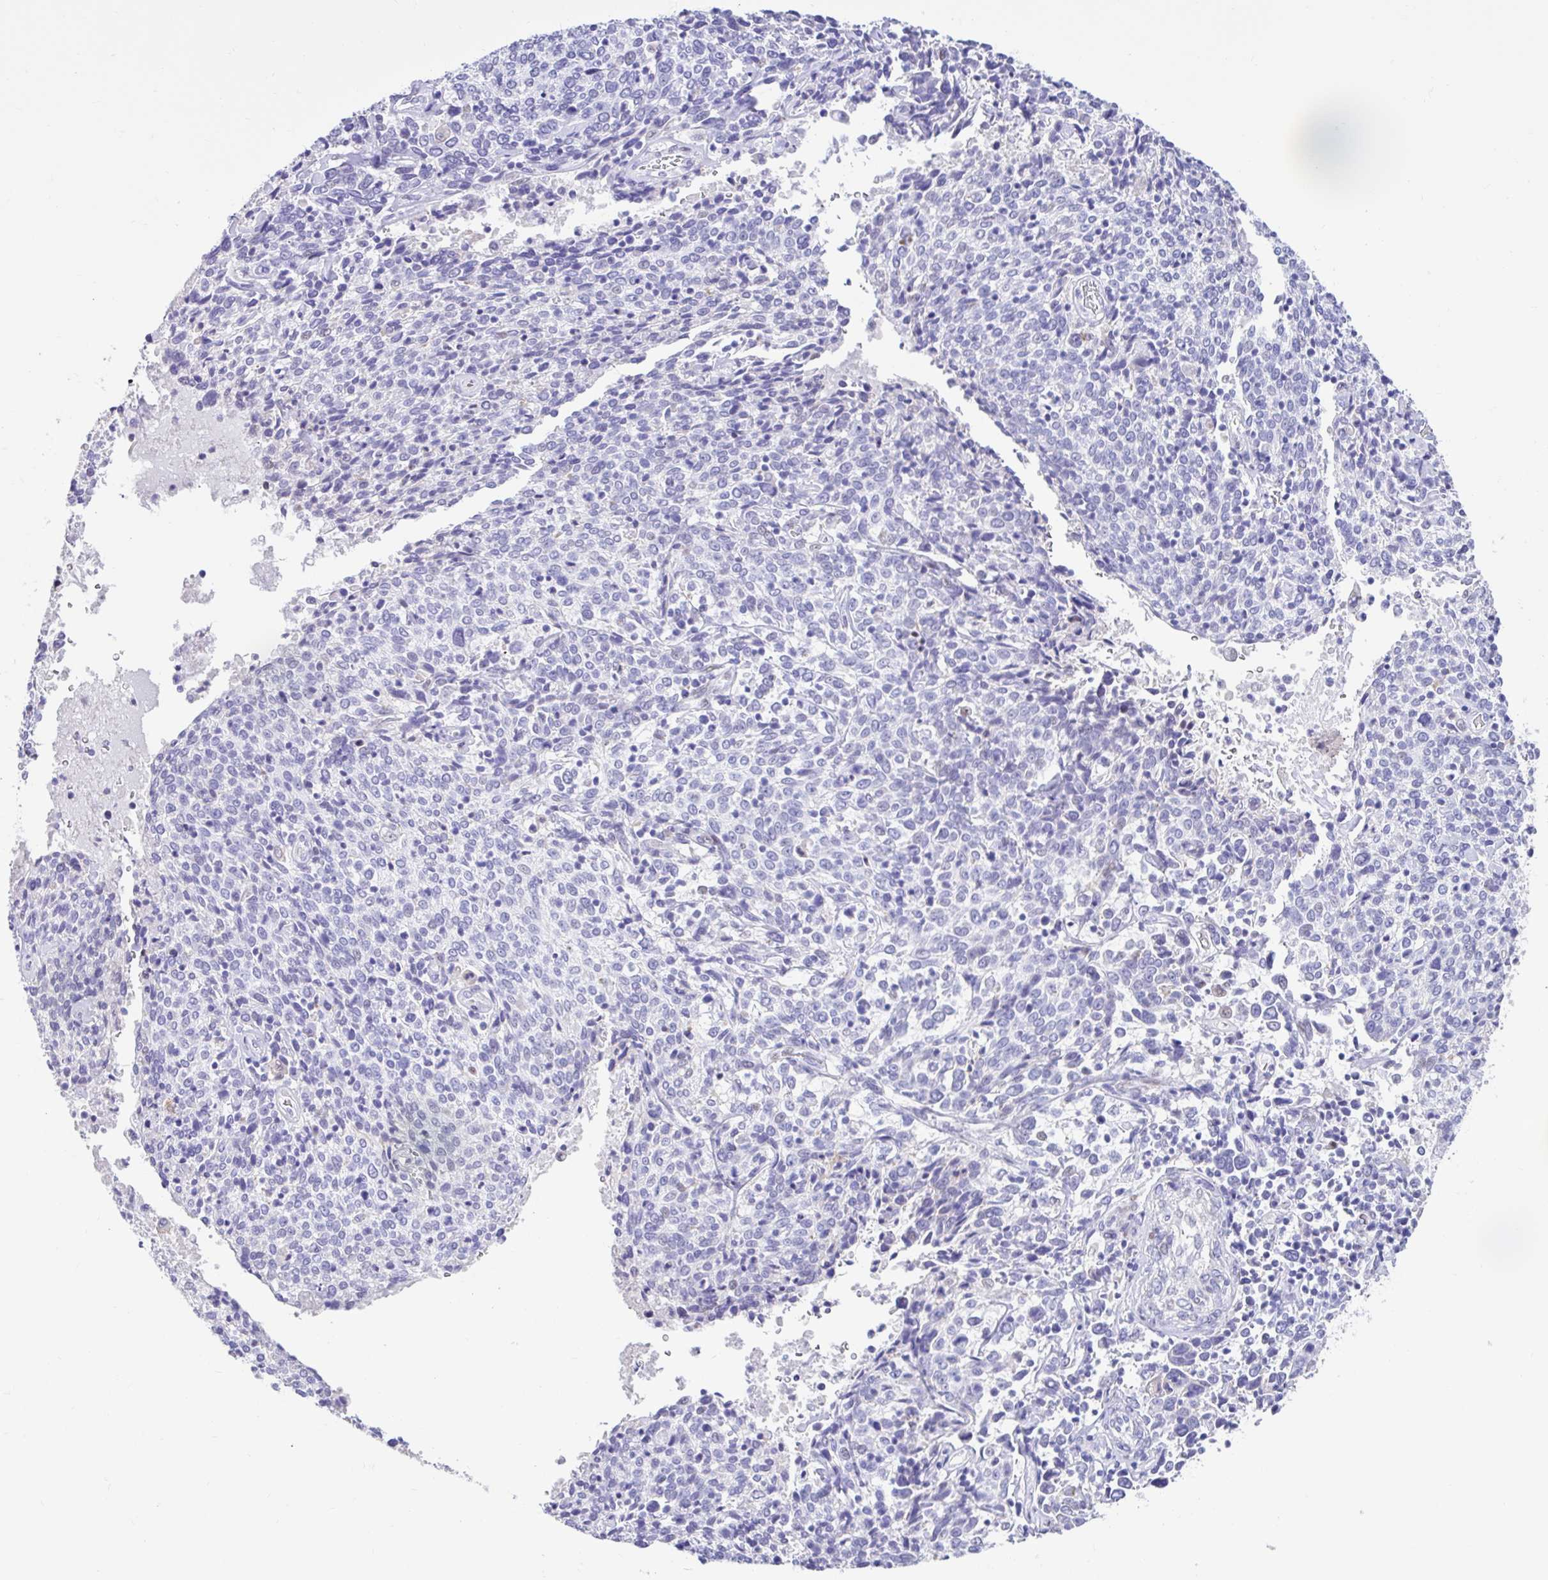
{"staining": {"intensity": "negative", "quantity": "none", "location": "none"}, "tissue": "cervical cancer", "cell_type": "Tumor cells", "image_type": "cancer", "snomed": [{"axis": "morphology", "description": "Squamous cell carcinoma, NOS"}, {"axis": "topography", "description": "Cervix"}], "caption": "IHC of human cervical cancer (squamous cell carcinoma) exhibits no staining in tumor cells.", "gene": "NHLH2", "patient": {"sex": "female", "age": 46}}